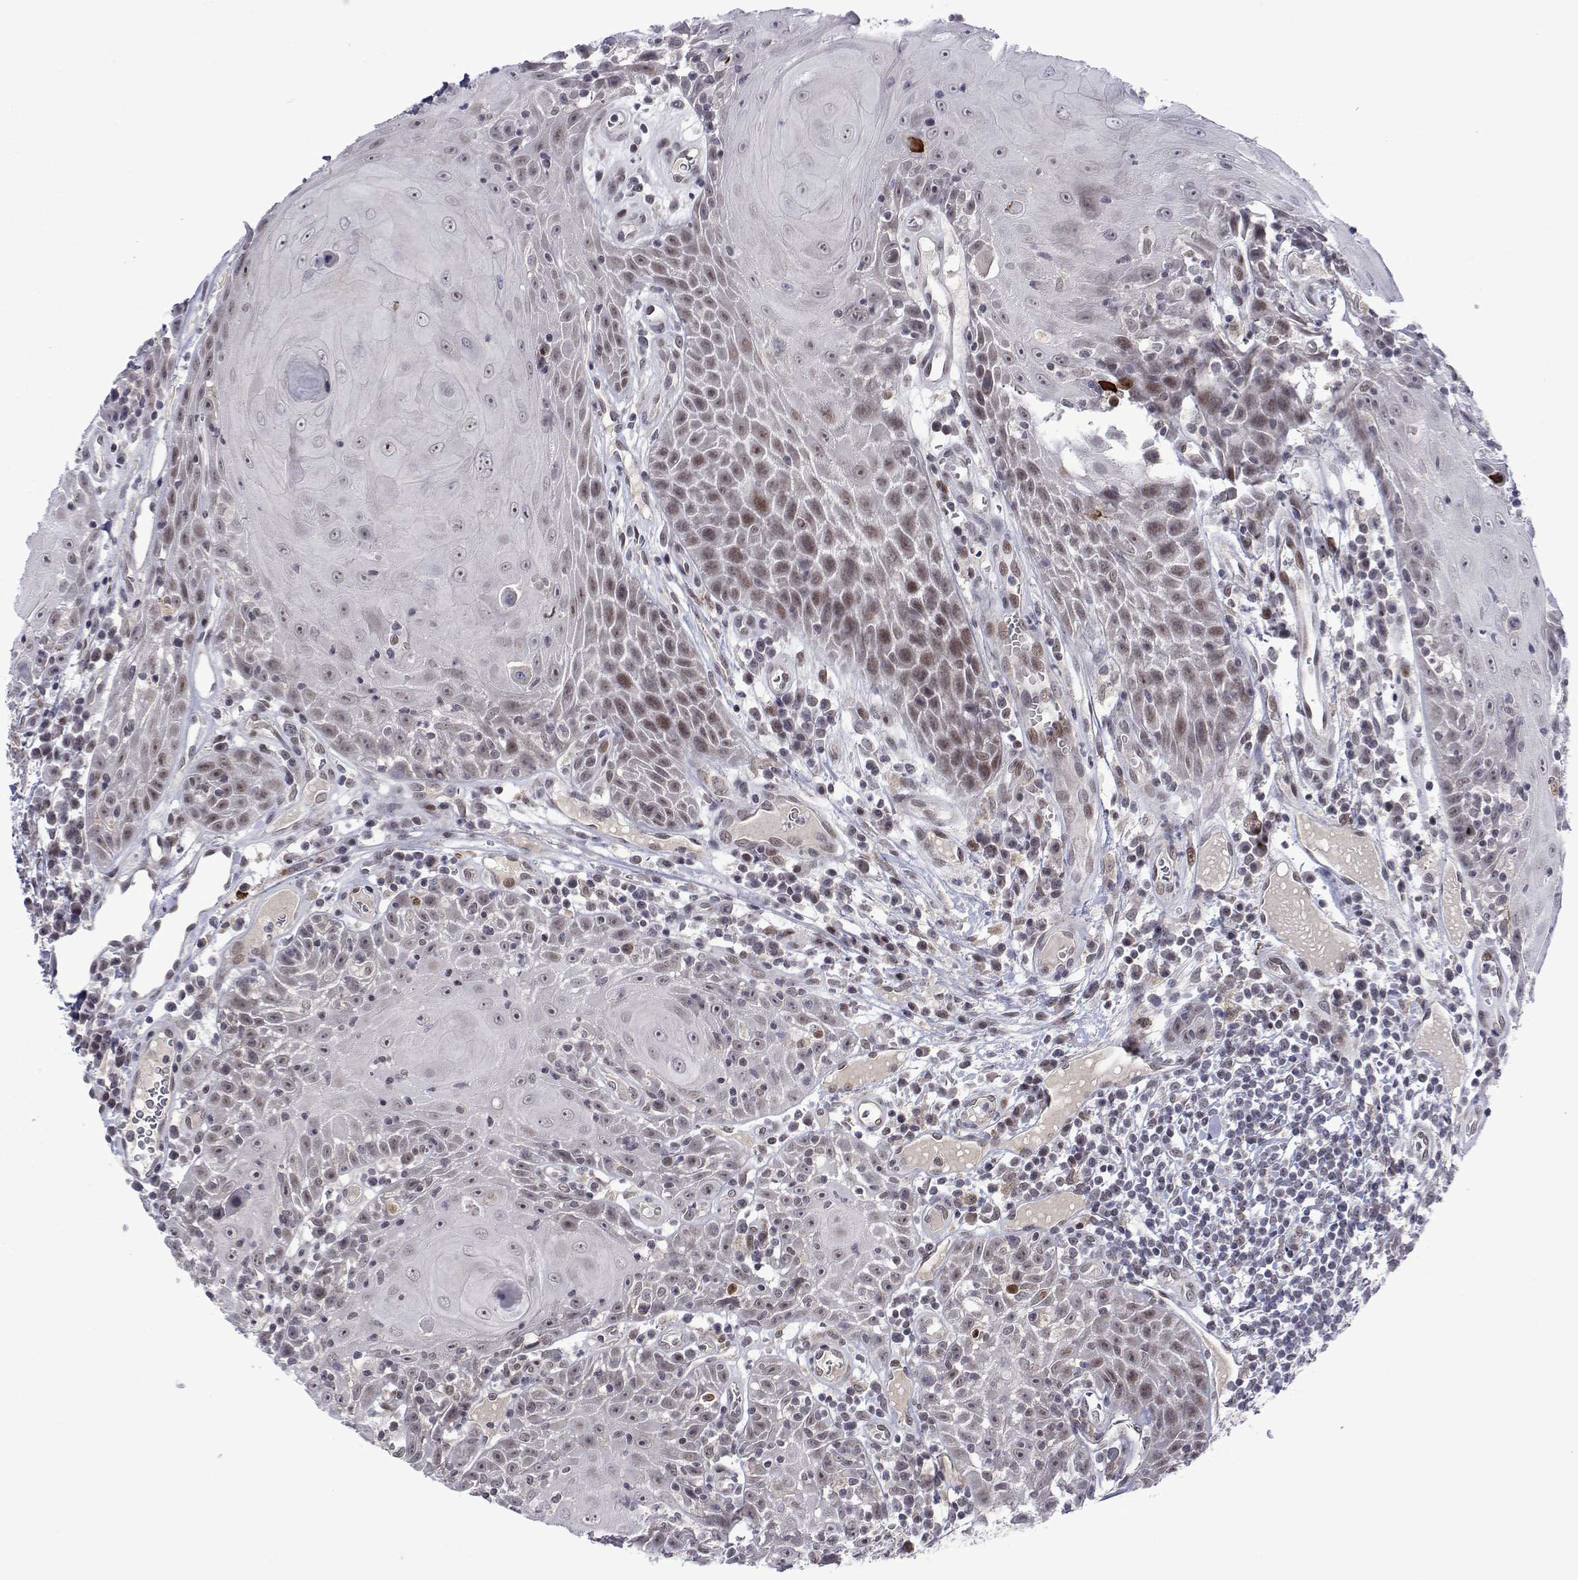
{"staining": {"intensity": "weak", "quantity": "25%-75%", "location": "nuclear"}, "tissue": "head and neck cancer", "cell_type": "Tumor cells", "image_type": "cancer", "snomed": [{"axis": "morphology", "description": "Squamous cell carcinoma, NOS"}, {"axis": "topography", "description": "Head-Neck"}], "caption": "Protein expression analysis of head and neck squamous cell carcinoma displays weak nuclear expression in about 25%-75% of tumor cells.", "gene": "EFCAB3", "patient": {"sex": "male", "age": 52}}